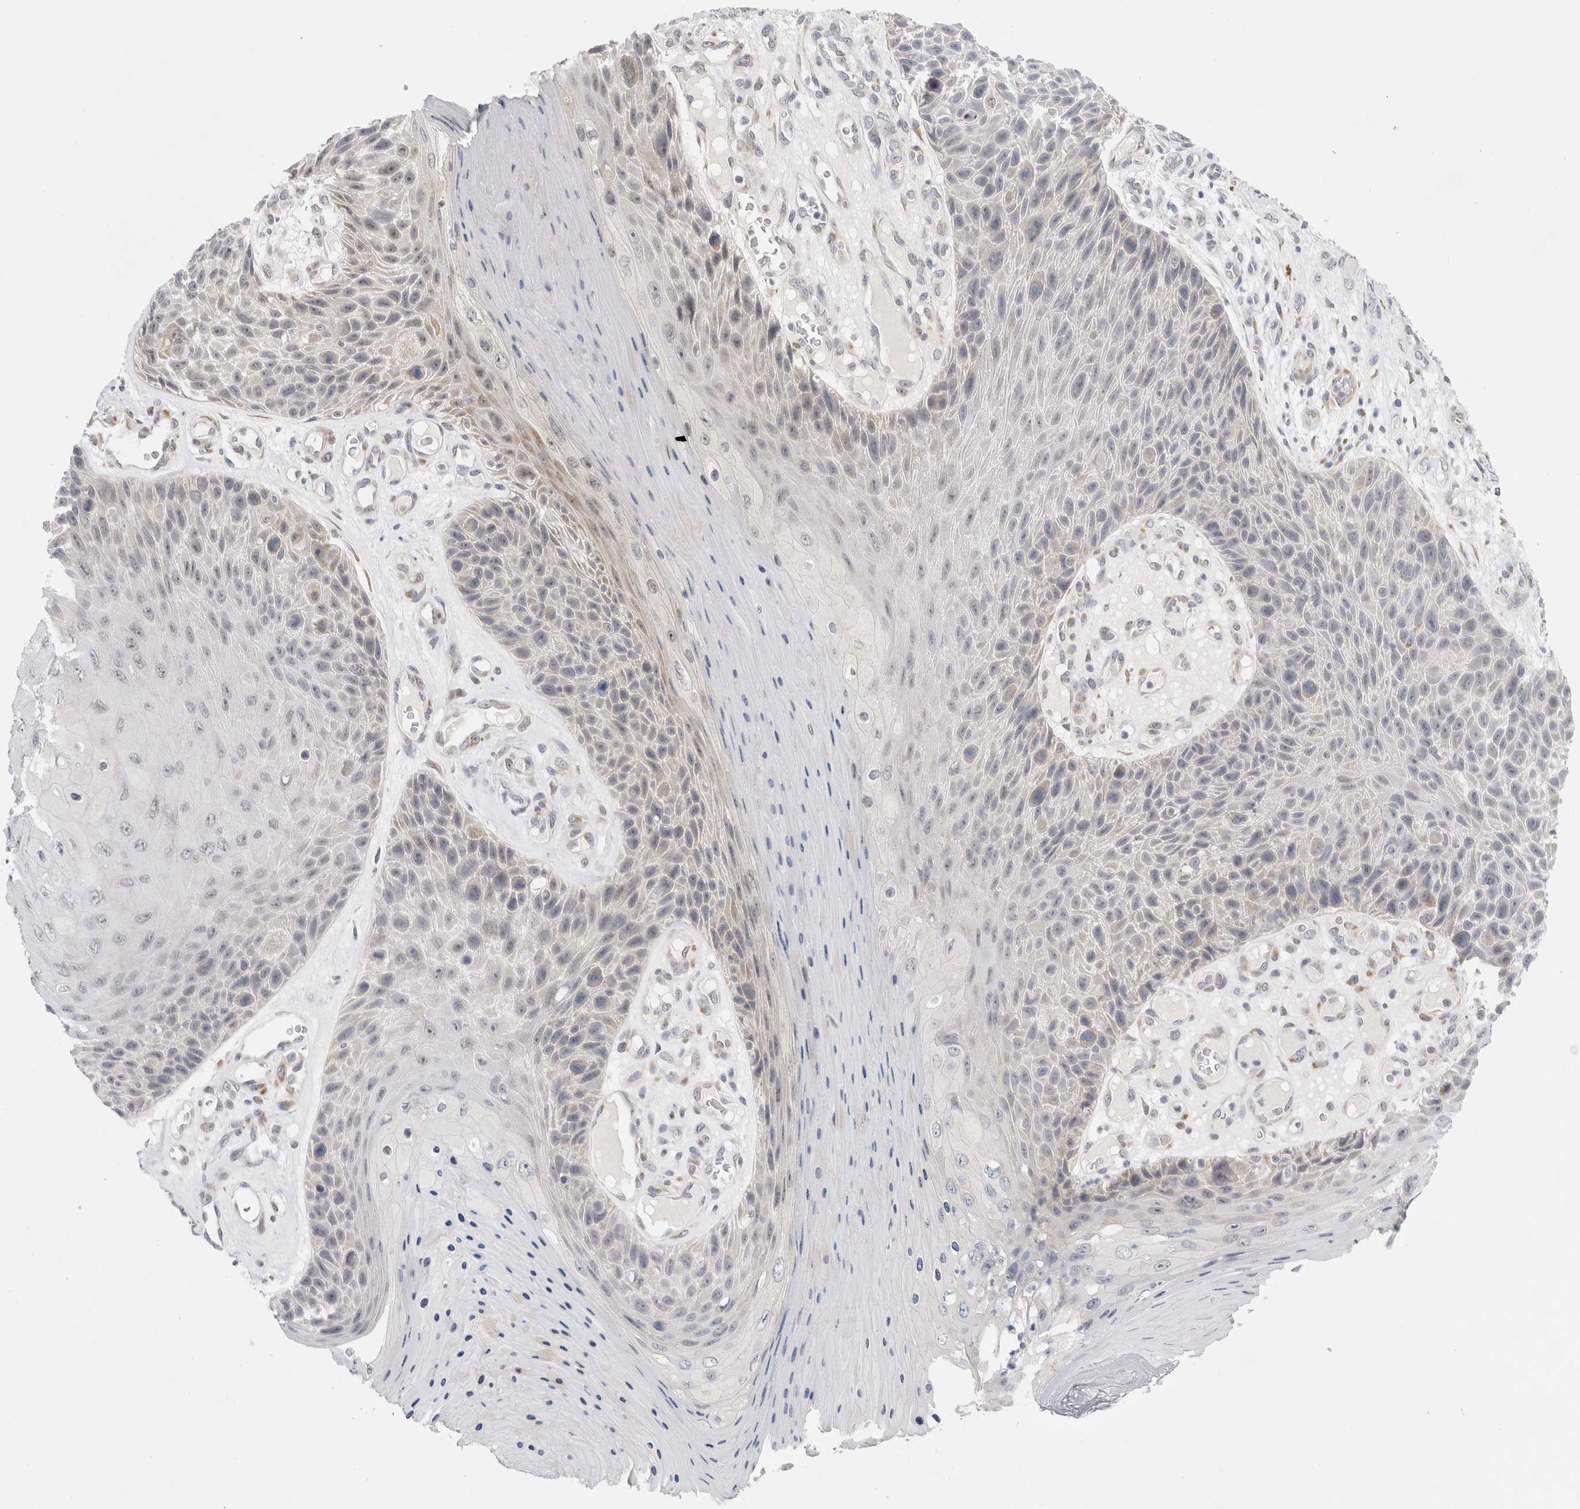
{"staining": {"intensity": "weak", "quantity": "<25%", "location": "cytoplasmic/membranous,nuclear"}, "tissue": "skin cancer", "cell_type": "Tumor cells", "image_type": "cancer", "snomed": [{"axis": "morphology", "description": "Squamous cell carcinoma, NOS"}, {"axis": "topography", "description": "Skin"}], "caption": "This micrograph is of skin squamous cell carcinoma stained with IHC to label a protein in brown with the nuclei are counter-stained blue. There is no expression in tumor cells. (DAB immunohistochemistry visualized using brightfield microscopy, high magnification).", "gene": "TRMT1L", "patient": {"sex": "female", "age": 88}}